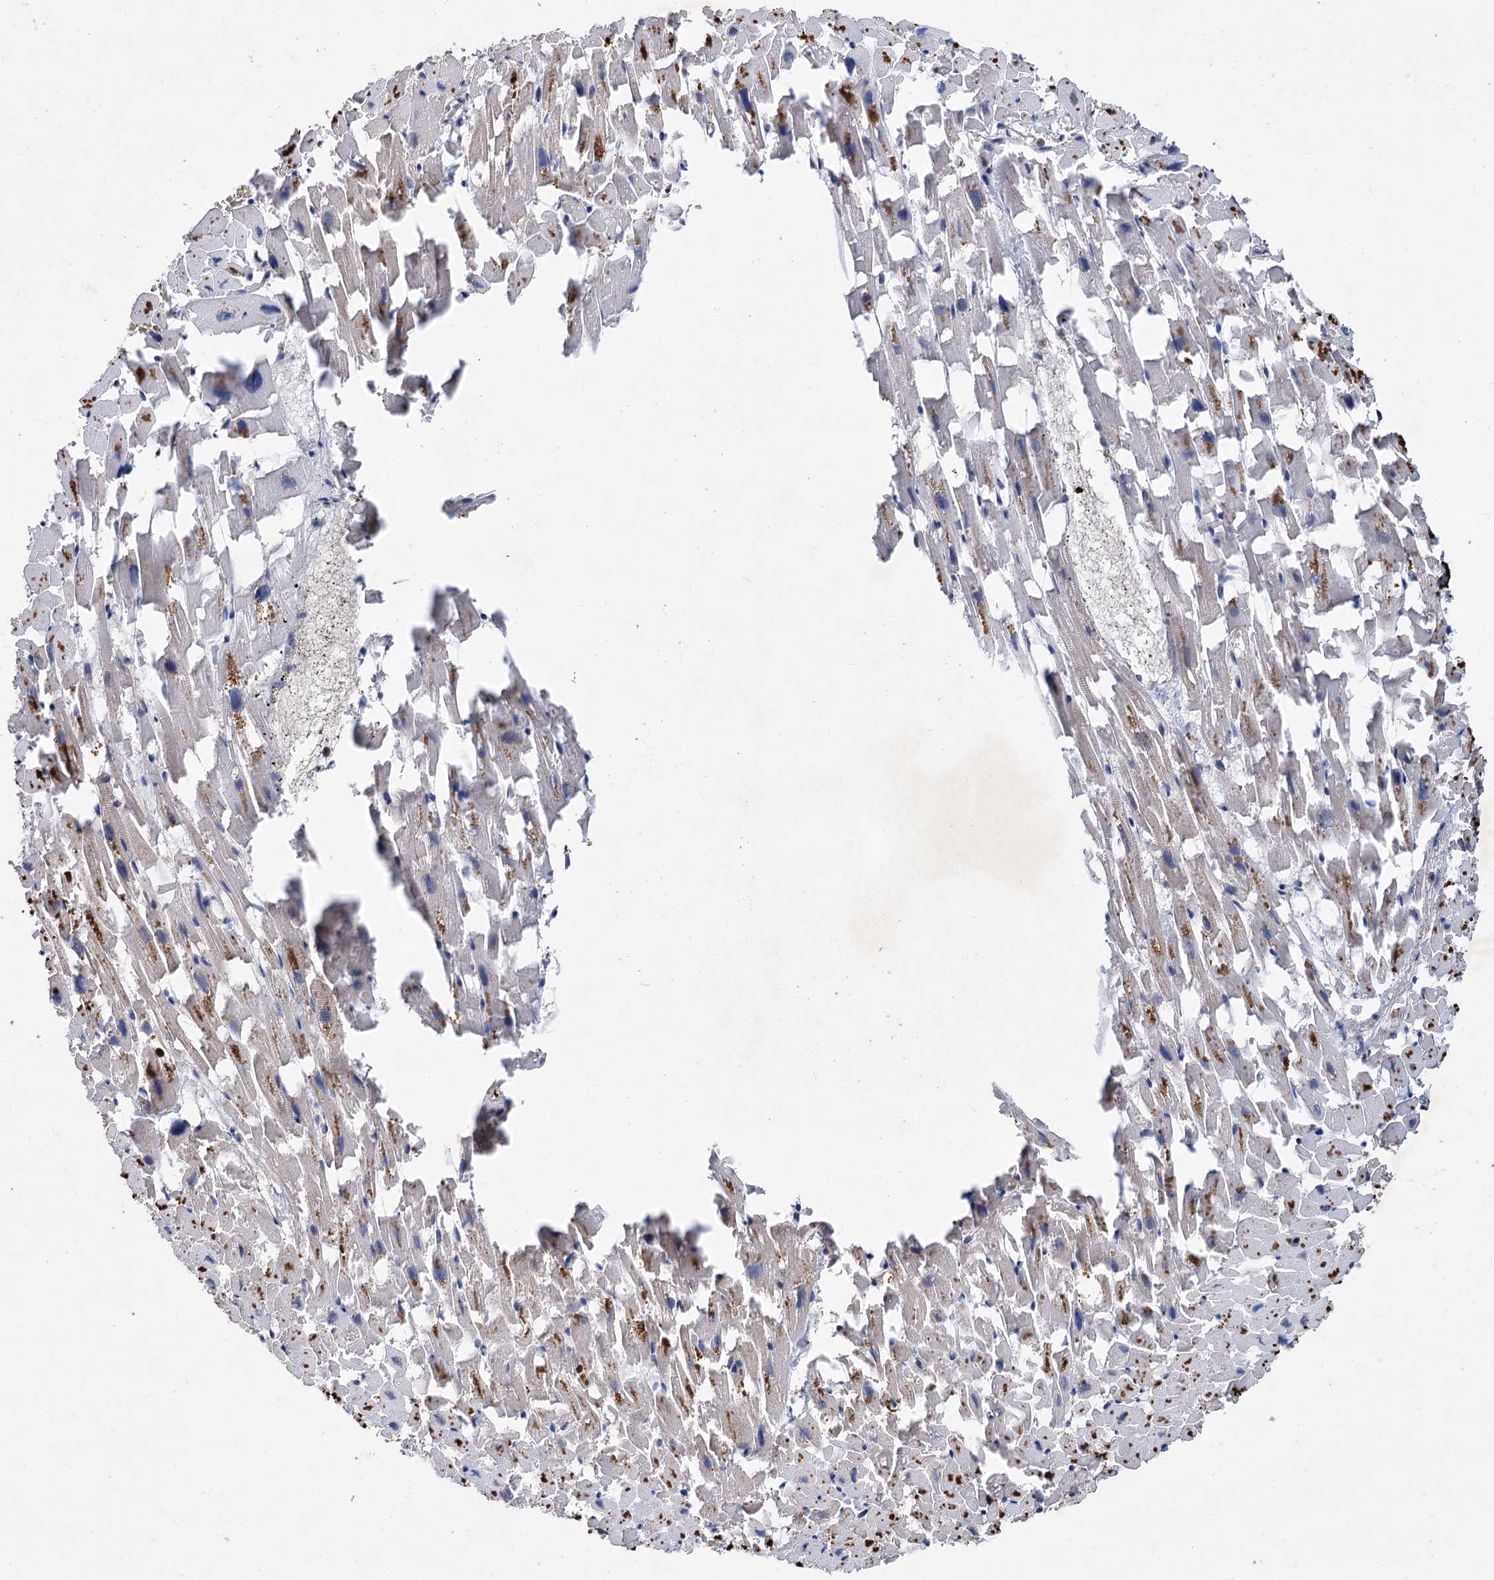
{"staining": {"intensity": "moderate", "quantity": "25%-75%", "location": "cytoplasmic/membranous"}, "tissue": "heart muscle", "cell_type": "Cardiomyocytes", "image_type": "normal", "snomed": [{"axis": "morphology", "description": "Normal tissue, NOS"}, {"axis": "topography", "description": "Heart"}], "caption": "The histopathology image demonstrates staining of benign heart muscle, revealing moderate cytoplasmic/membranous protein expression (brown color) within cardiomyocytes.", "gene": "VPS29", "patient": {"sex": "female", "age": 64}}